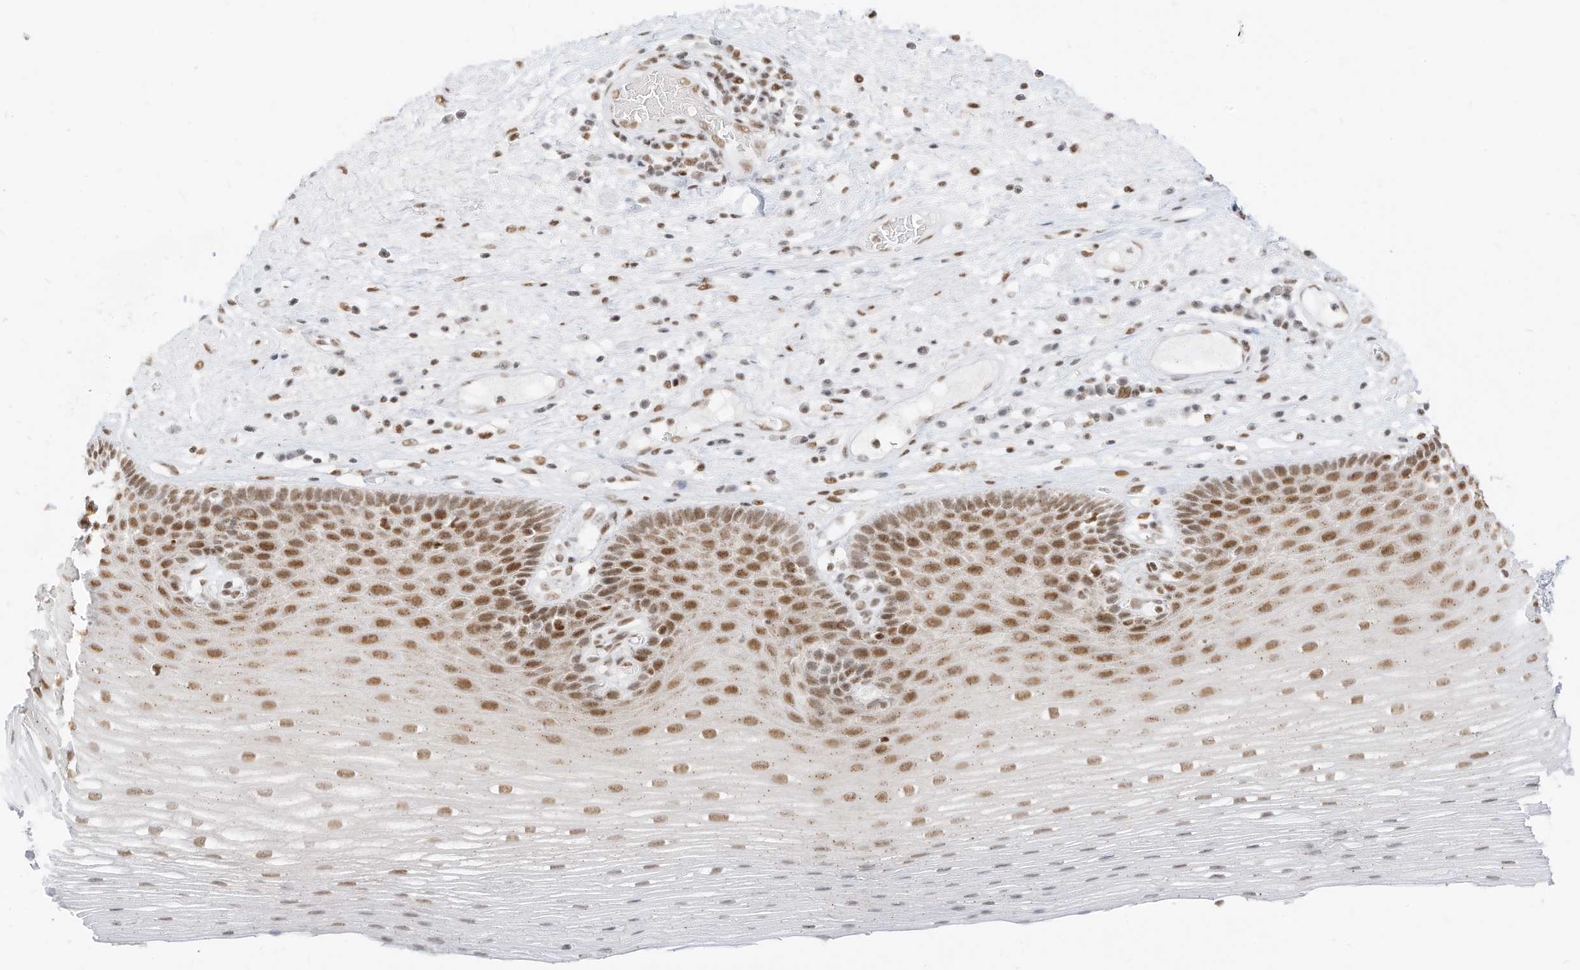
{"staining": {"intensity": "moderate", "quantity": ">75%", "location": "nuclear"}, "tissue": "esophagus", "cell_type": "Squamous epithelial cells", "image_type": "normal", "snomed": [{"axis": "morphology", "description": "Normal tissue, NOS"}, {"axis": "topography", "description": "Esophagus"}], "caption": "Benign esophagus shows moderate nuclear expression in approximately >75% of squamous epithelial cells, visualized by immunohistochemistry.", "gene": "SMARCA2", "patient": {"sex": "male", "age": 62}}